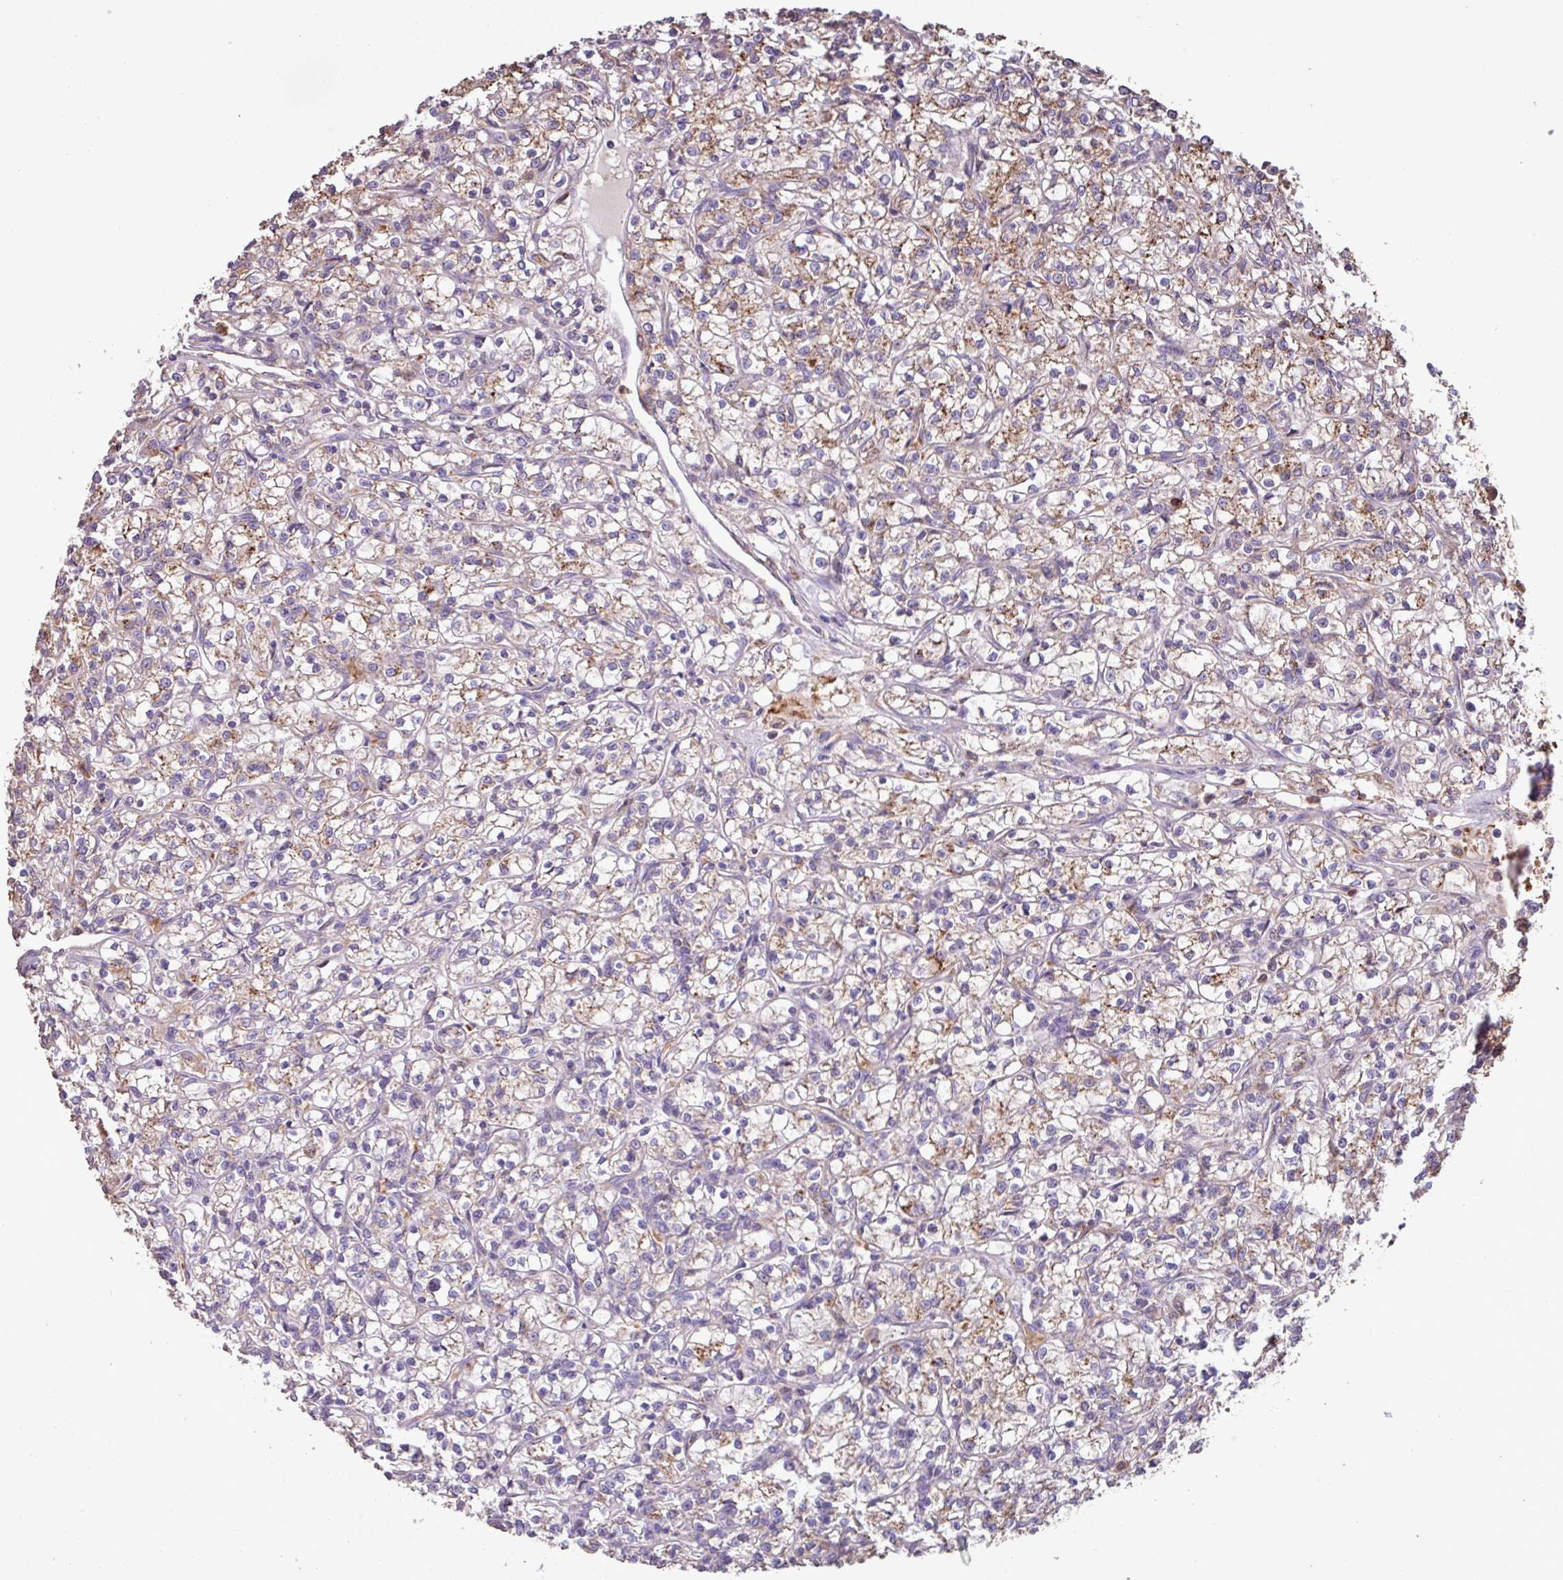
{"staining": {"intensity": "weak", "quantity": "25%-75%", "location": "cytoplasmic/membranous"}, "tissue": "renal cancer", "cell_type": "Tumor cells", "image_type": "cancer", "snomed": [{"axis": "morphology", "description": "Adenocarcinoma, NOS"}, {"axis": "topography", "description": "Kidney"}], "caption": "Immunohistochemistry (IHC) (DAB) staining of renal adenocarcinoma reveals weak cytoplasmic/membranous protein staining in approximately 25%-75% of tumor cells.", "gene": "CHST11", "patient": {"sex": "female", "age": 59}}